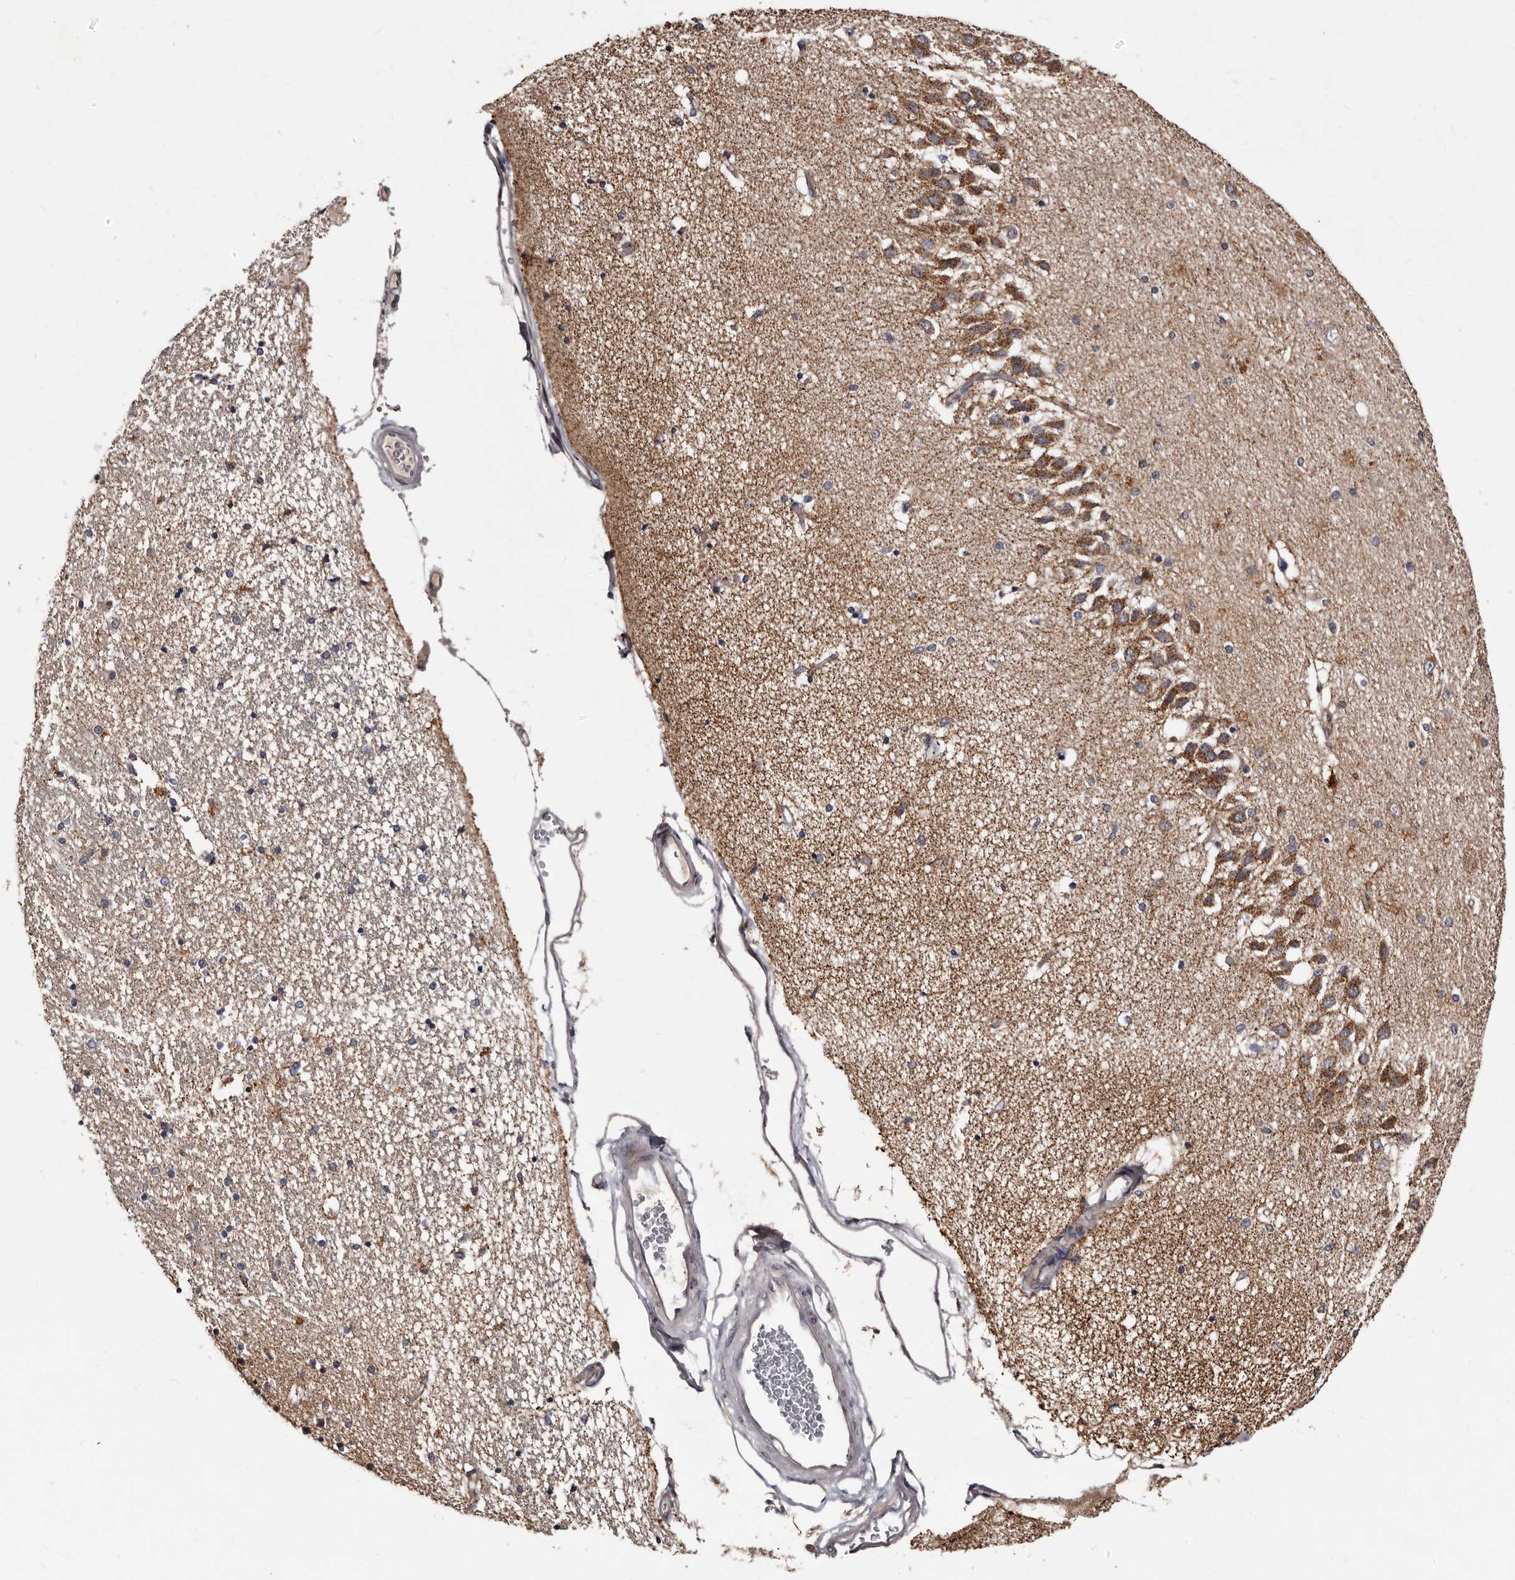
{"staining": {"intensity": "weak", "quantity": "<25%", "location": "cytoplasmic/membranous"}, "tissue": "hippocampus", "cell_type": "Glial cells", "image_type": "normal", "snomed": [{"axis": "morphology", "description": "Normal tissue, NOS"}, {"axis": "topography", "description": "Hippocampus"}], "caption": "Immunohistochemistry (IHC) of unremarkable hippocampus shows no positivity in glial cells. The staining was performed using DAB to visualize the protein expression in brown, while the nuclei were stained in blue with hematoxylin (Magnification: 20x).", "gene": "DNPH1", "patient": {"sex": "female", "age": 54}}